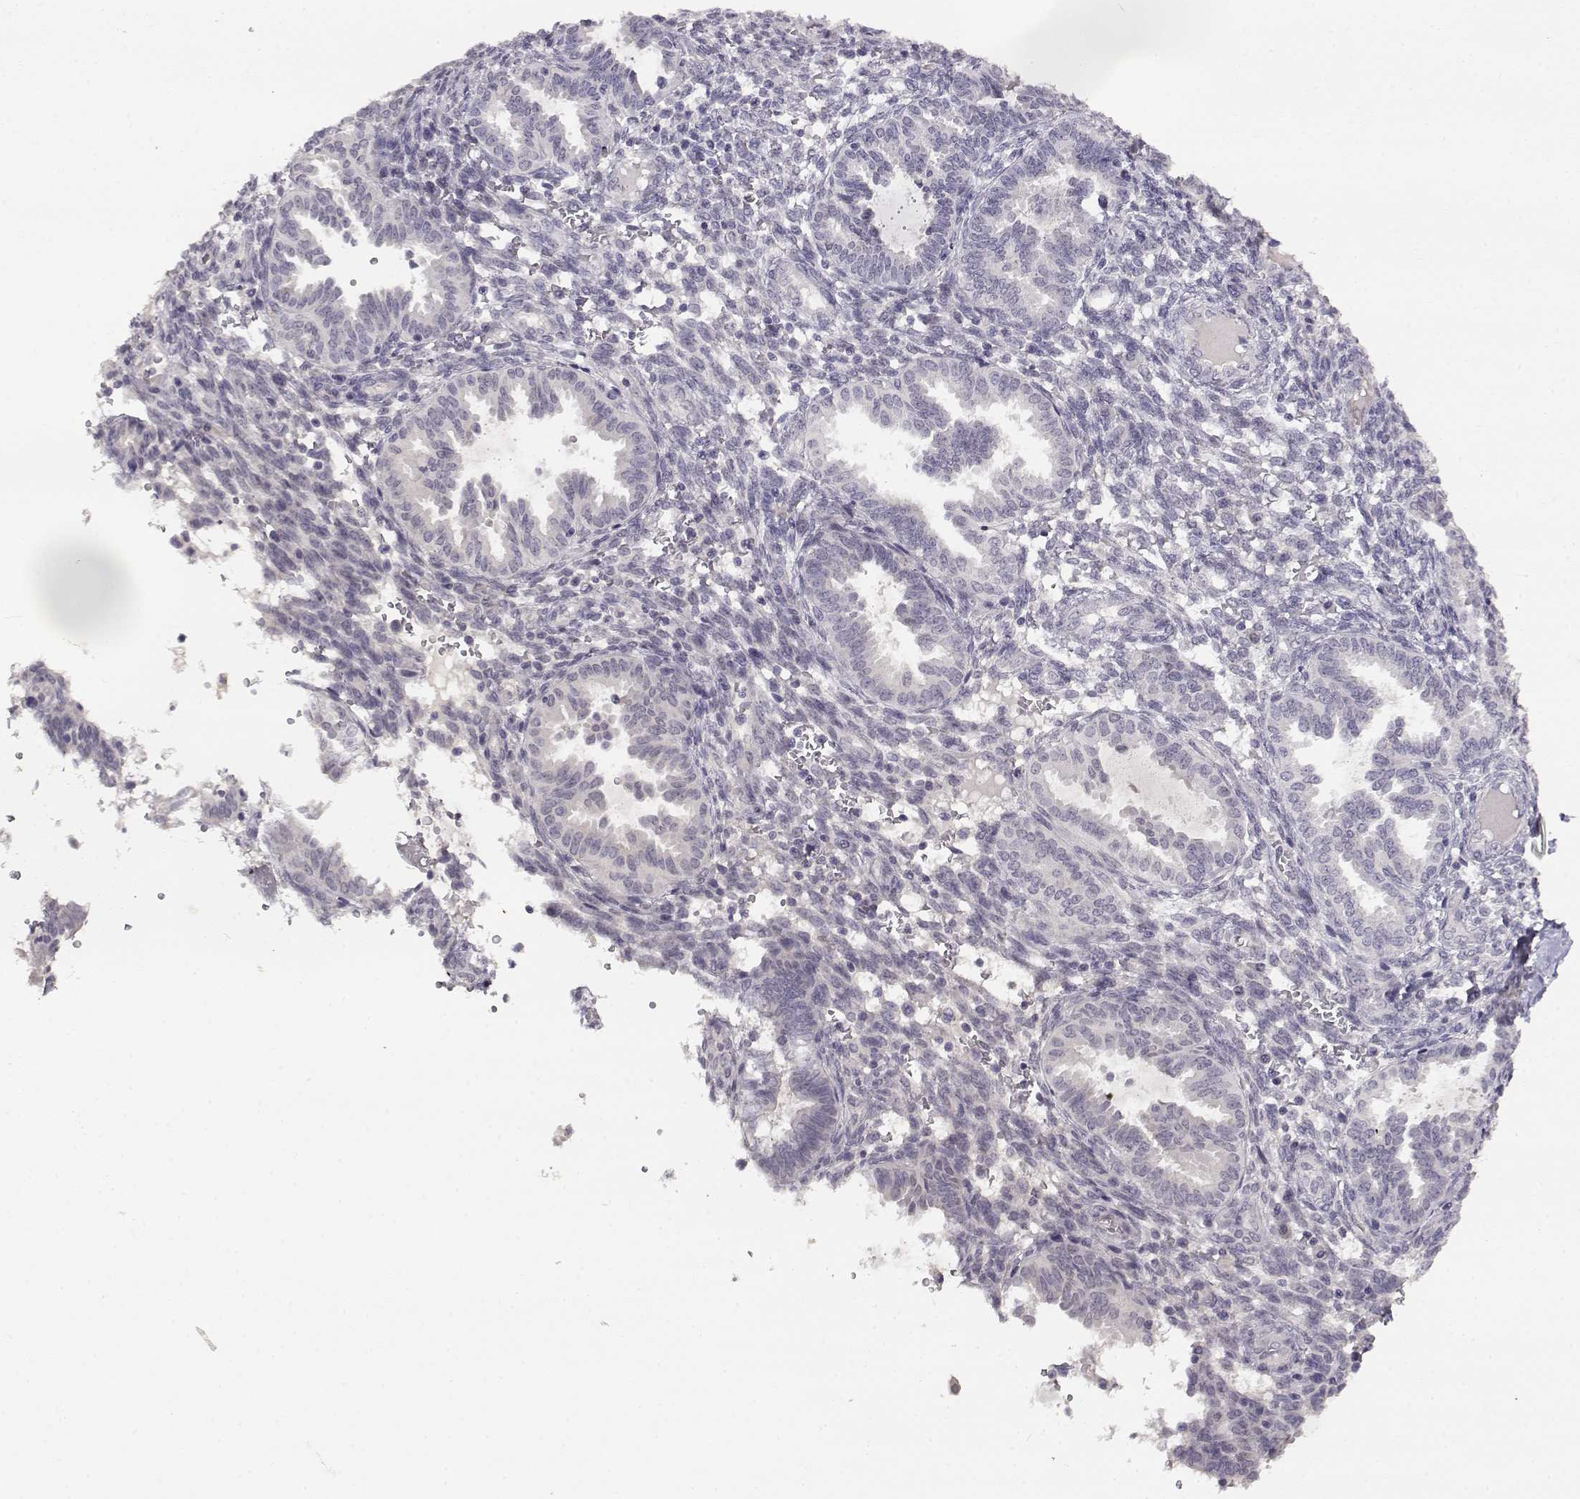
{"staining": {"intensity": "negative", "quantity": "none", "location": "none"}, "tissue": "endometrium", "cell_type": "Cells in endometrial stroma", "image_type": "normal", "snomed": [{"axis": "morphology", "description": "Normal tissue, NOS"}, {"axis": "topography", "description": "Endometrium"}], "caption": "An immunohistochemistry (IHC) image of benign endometrium is shown. There is no staining in cells in endometrial stroma of endometrium. The staining was performed using DAB (3,3'-diaminobenzidine) to visualize the protein expression in brown, while the nuclei were stained in blue with hematoxylin (Magnification: 20x).", "gene": "RHOXF2", "patient": {"sex": "female", "age": 42}}